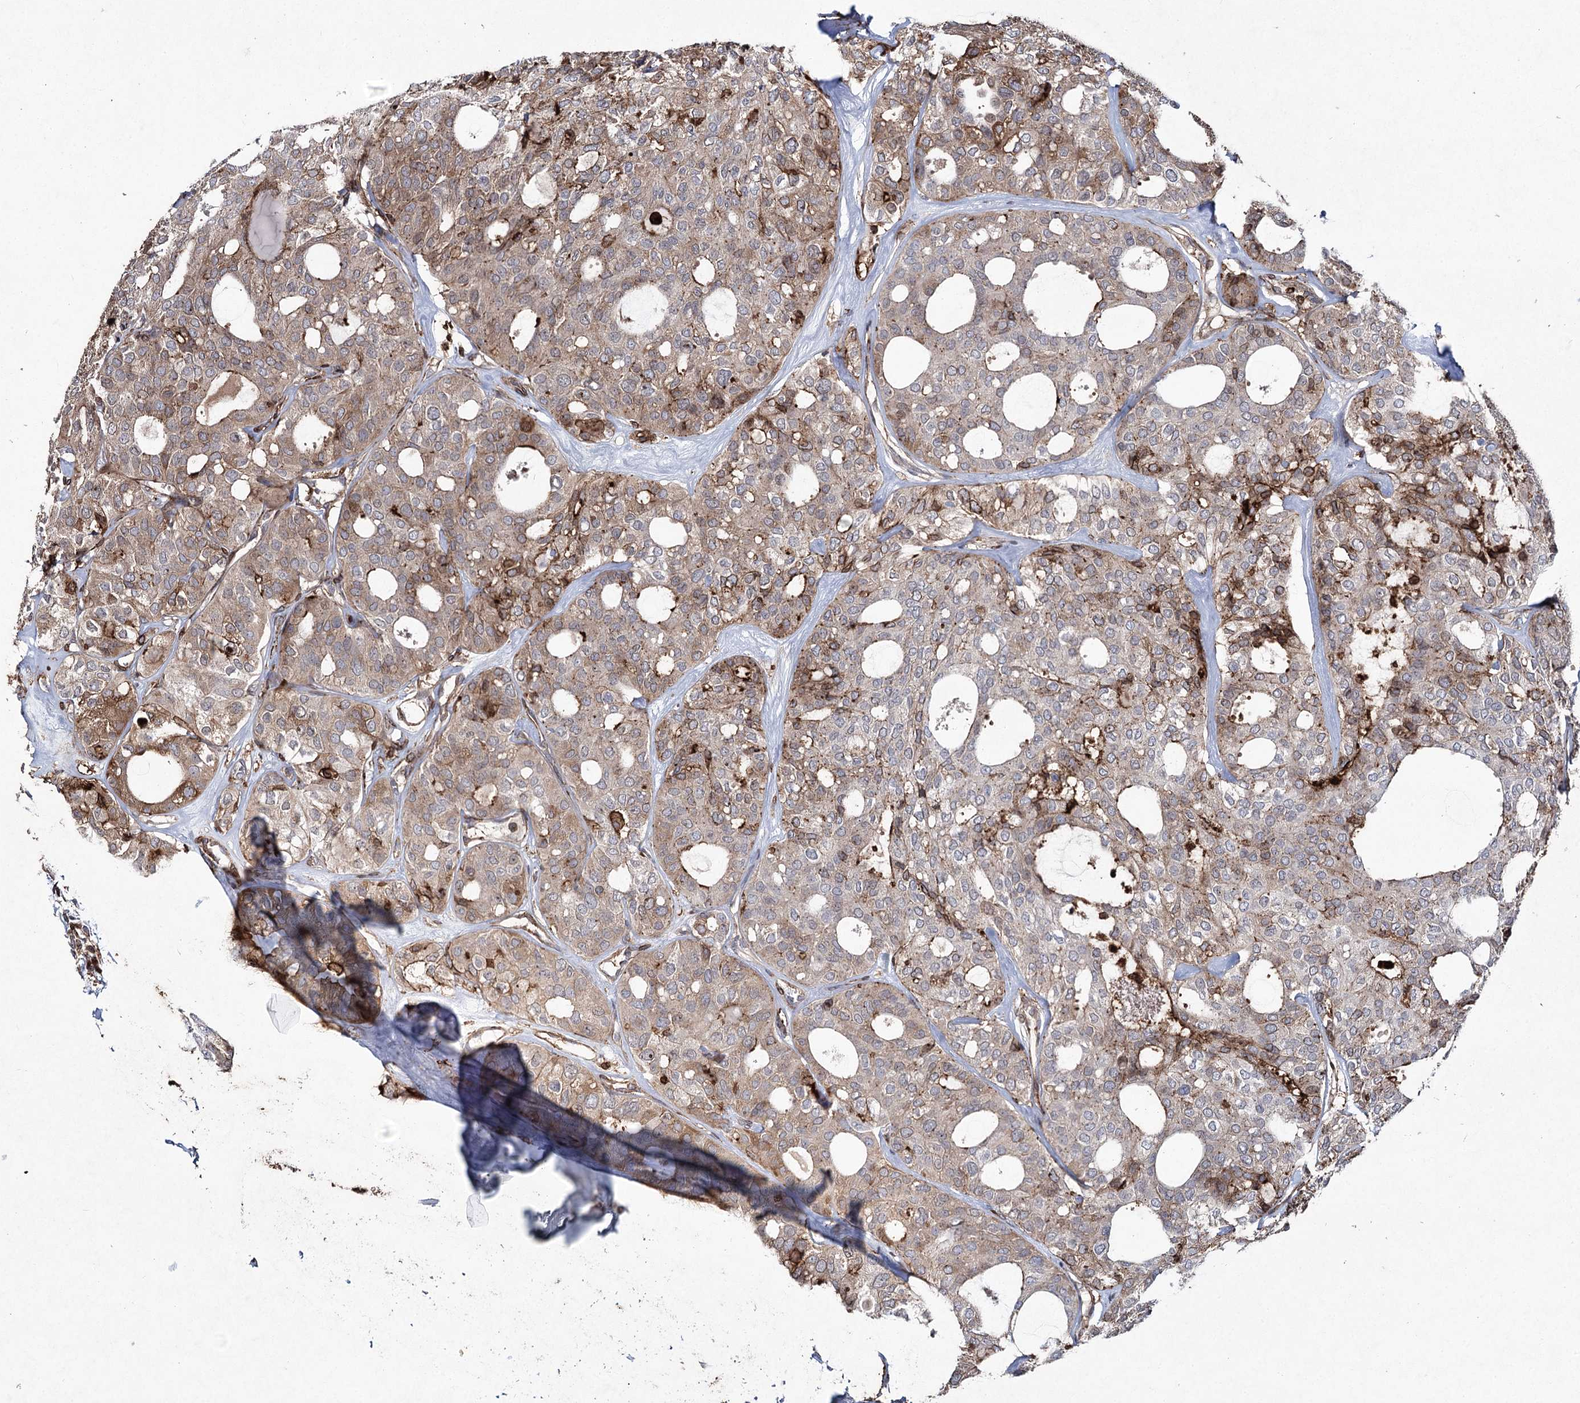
{"staining": {"intensity": "moderate", "quantity": "<25%", "location": "cytoplasmic/membranous"}, "tissue": "thyroid cancer", "cell_type": "Tumor cells", "image_type": "cancer", "snomed": [{"axis": "morphology", "description": "Follicular adenoma carcinoma, NOS"}, {"axis": "topography", "description": "Thyroid gland"}], "caption": "This is an image of IHC staining of thyroid cancer (follicular adenoma carcinoma), which shows moderate staining in the cytoplasmic/membranous of tumor cells.", "gene": "DCUN1D4", "patient": {"sex": "male", "age": 75}}